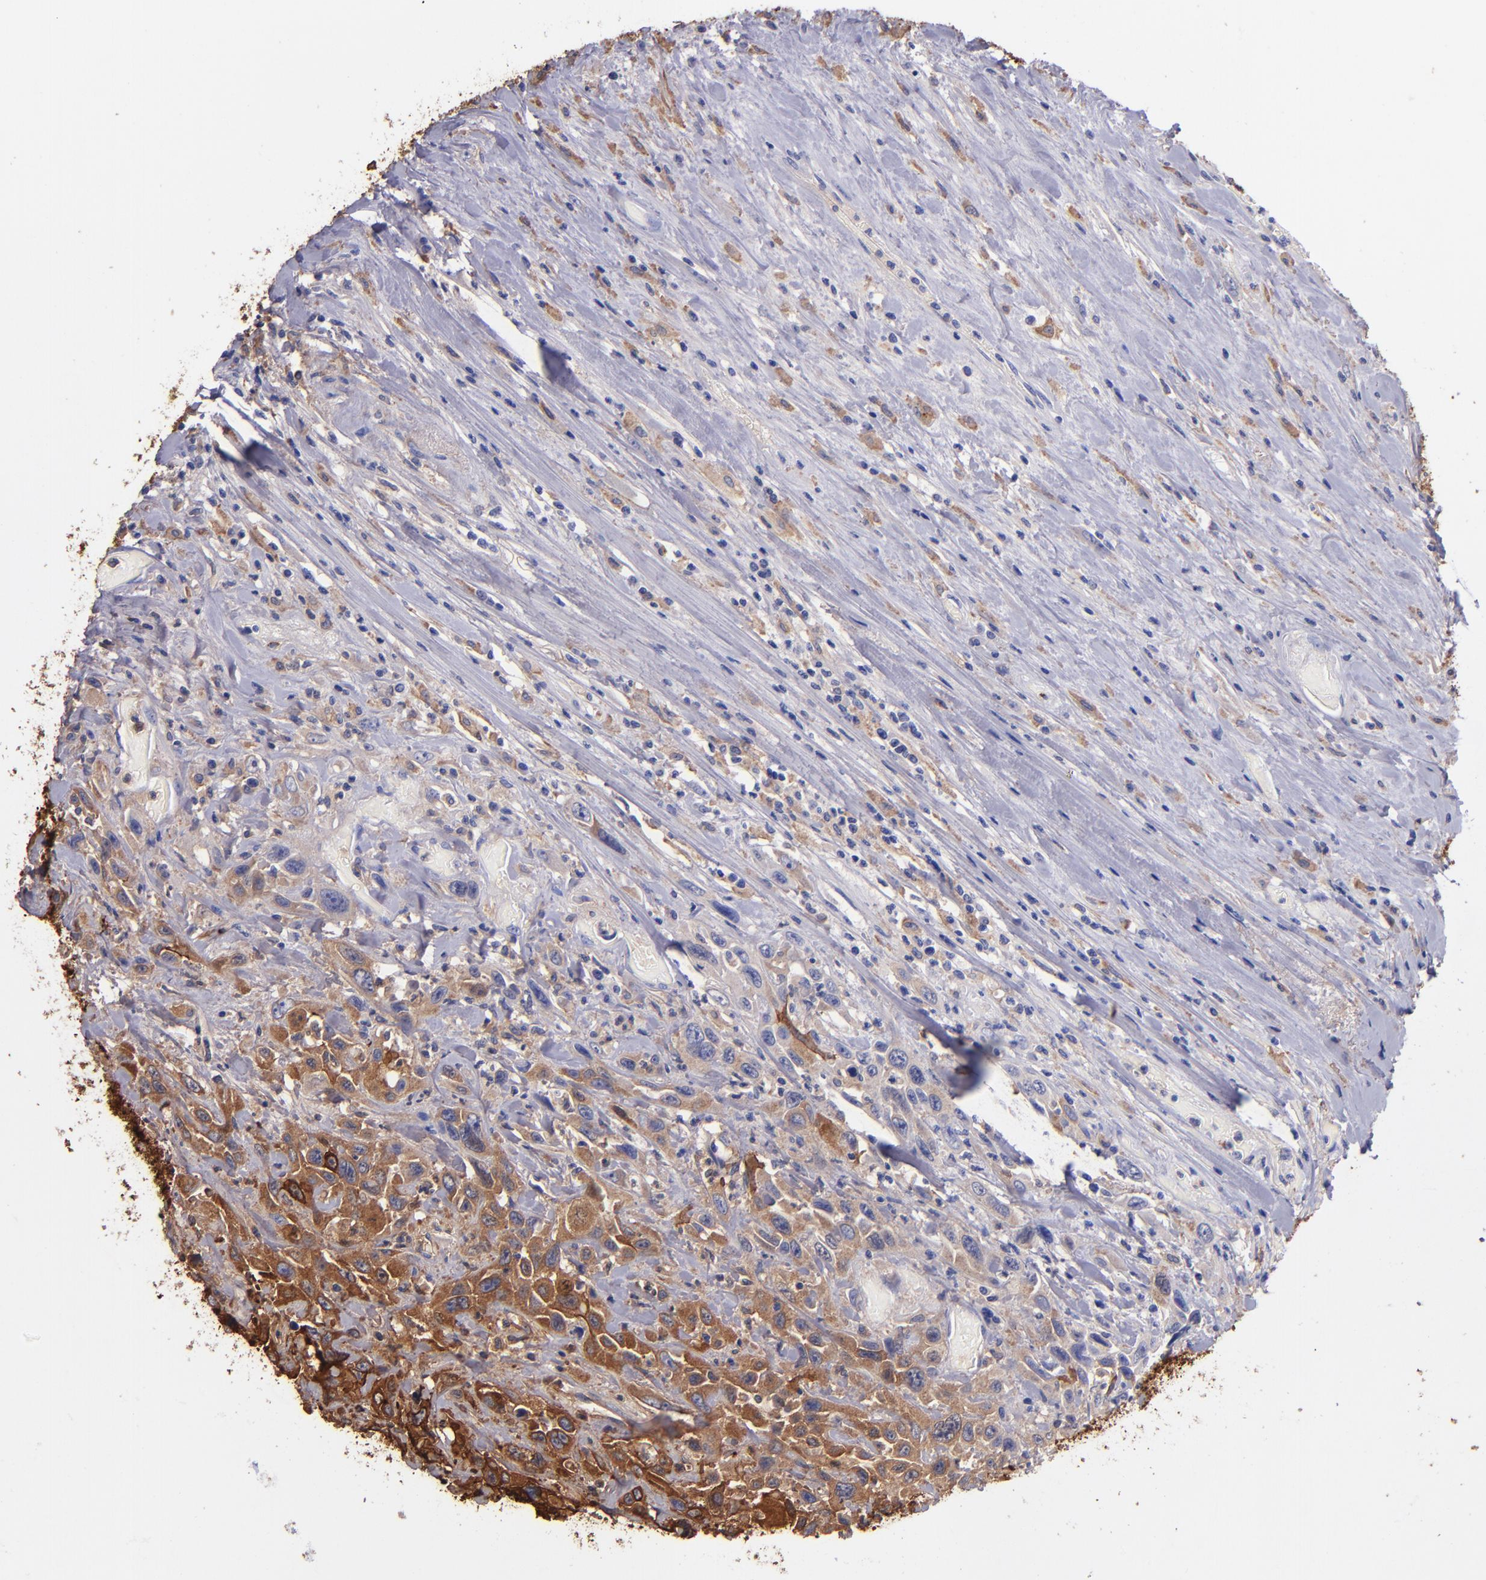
{"staining": {"intensity": "strong", "quantity": "25%-75%", "location": "cytoplasmic/membranous"}, "tissue": "urothelial cancer", "cell_type": "Tumor cells", "image_type": "cancer", "snomed": [{"axis": "morphology", "description": "Urothelial carcinoma, High grade"}, {"axis": "topography", "description": "Urinary bladder"}], "caption": "Immunohistochemical staining of high-grade urothelial carcinoma displays strong cytoplasmic/membranous protein staining in about 25%-75% of tumor cells.", "gene": "IVL", "patient": {"sex": "female", "age": 84}}